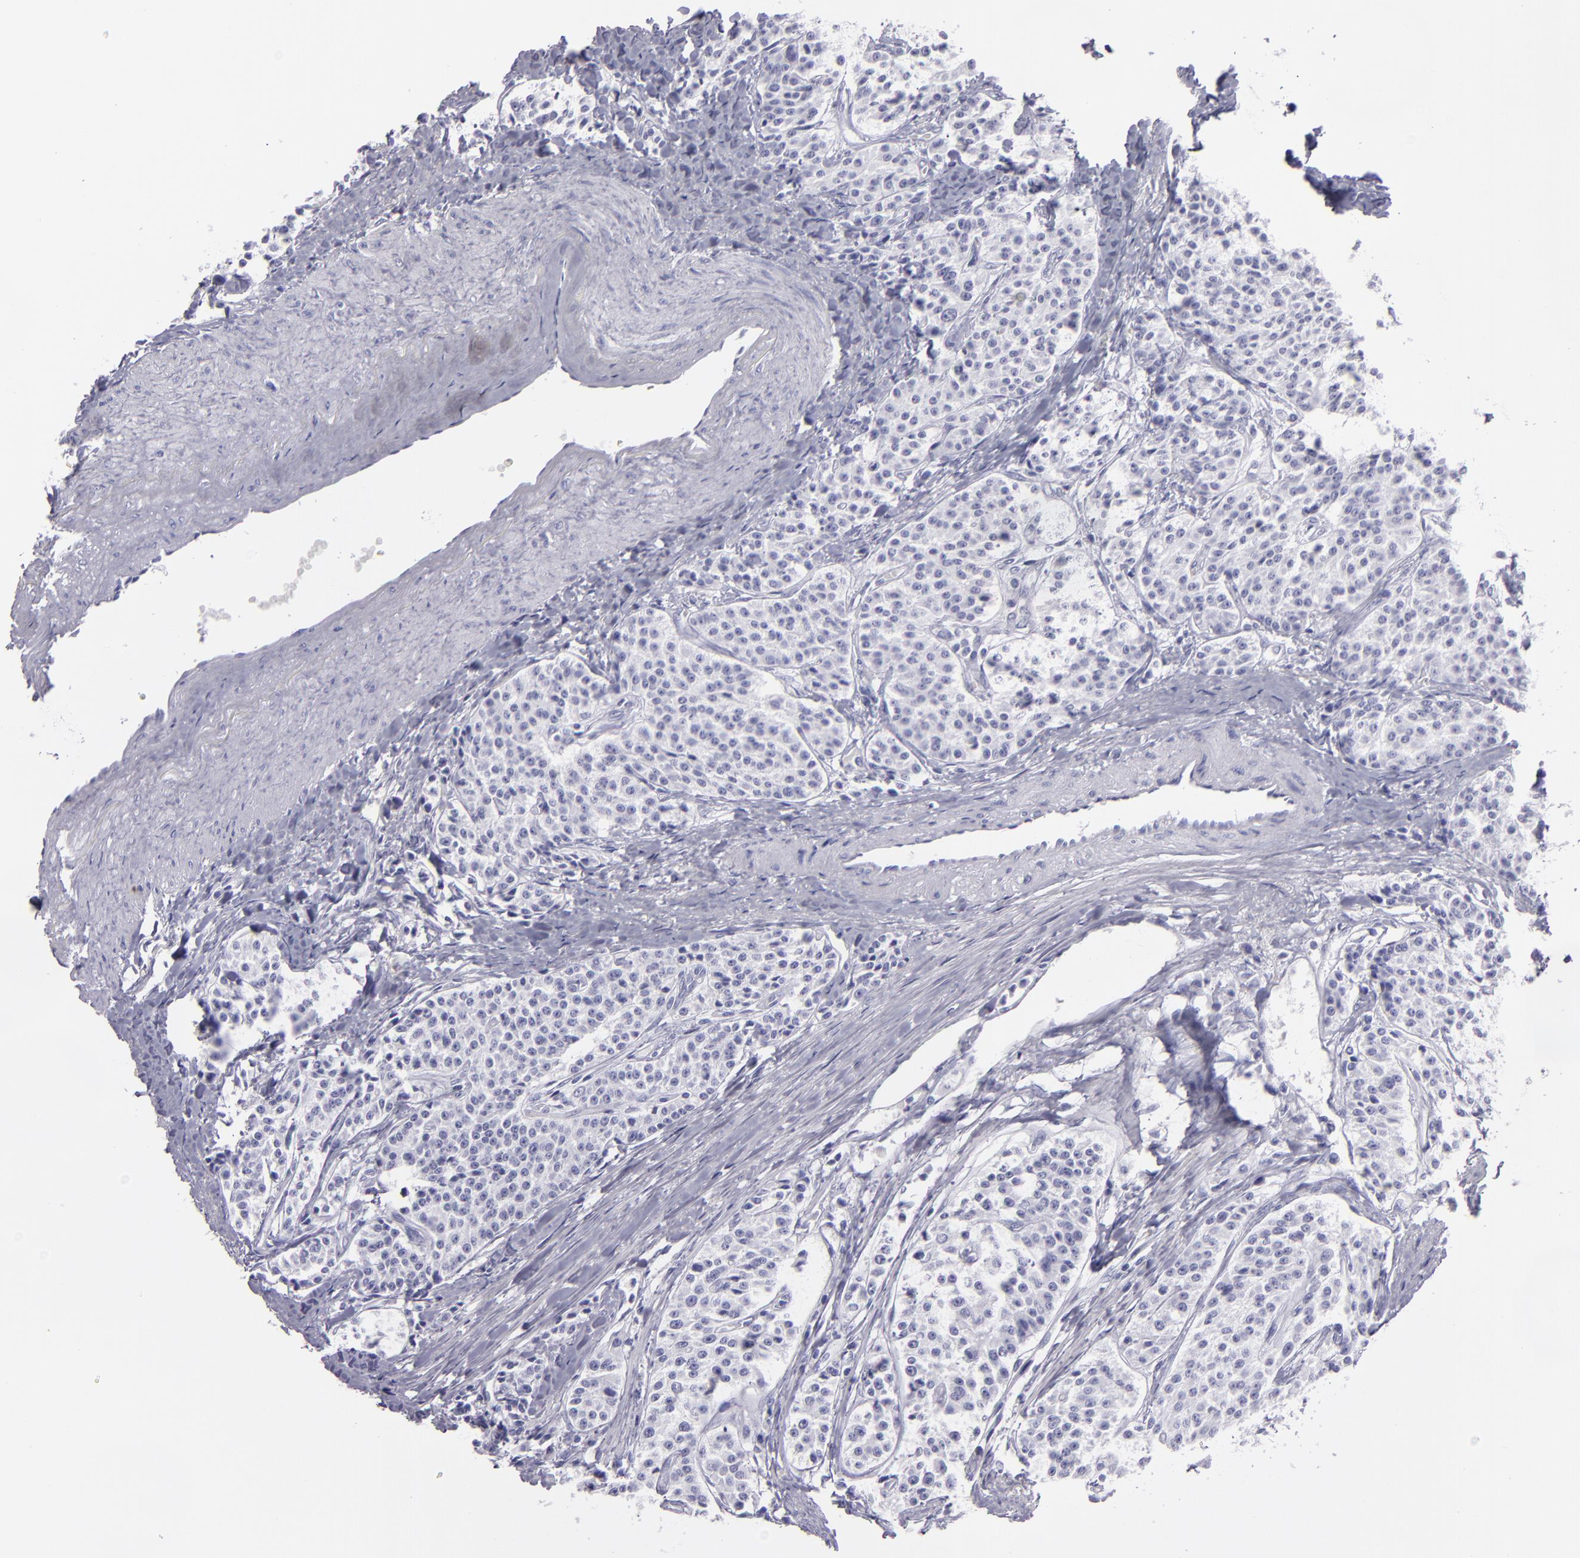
{"staining": {"intensity": "negative", "quantity": "none", "location": "none"}, "tissue": "carcinoid", "cell_type": "Tumor cells", "image_type": "cancer", "snomed": [{"axis": "morphology", "description": "Carcinoid, malignant, NOS"}, {"axis": "topography", "description": "Stomach"}], "caption": "There is no significant staining in tumor cells of carcinoid (malignant).", "gene": "CR2", "patient": {"sex": "female", "age": 76}}